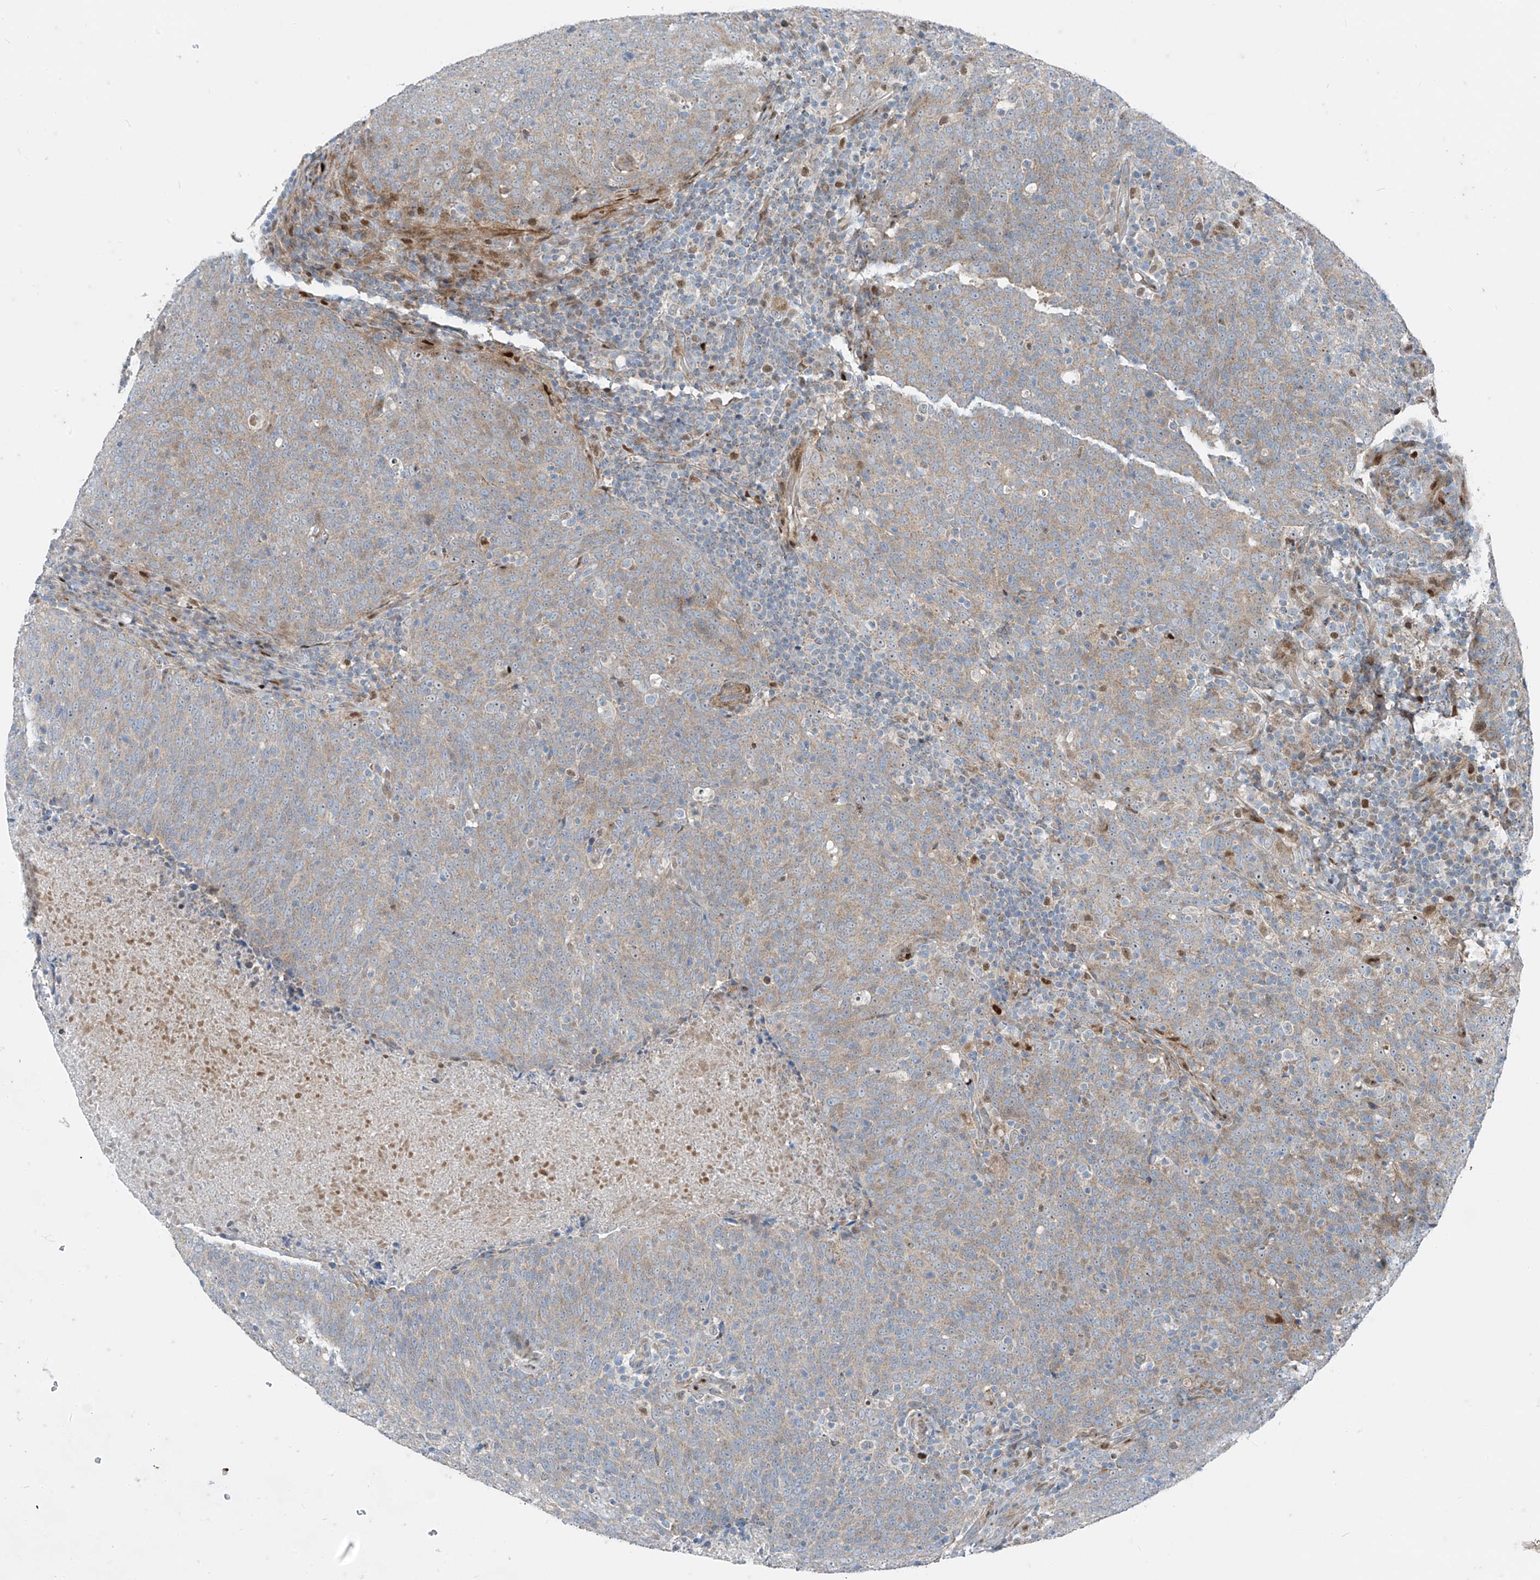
{"staining": {"intensity": "weak", "quantity": "25%-75%", "location": "cytoplasmic/membranous"}, "tissue": "head and neck cancer", "cell_type": "Tumor cells", "image_type": "cancer", "snomed": [{"axis": "morphology", "description": "Squamous cell carcinoma, NOS"}, {"axis": "morphology", "description": "Squamous cell carcinoma, metastatic, NOS"}, {"axis": "topography", "description": "Lymph node"}, {"axis": "topography", "description": "Head-Neck"}], "caption": "Immunohistochemical staining of human metastatic squamous cell carcinoma (head and neck) demonstrates weak cytoplasmic/membranous protein positivity in about 25%-75% of tumor cells.", "gene": "PPCS", "patient": {"sex": "male", "age": 62}}